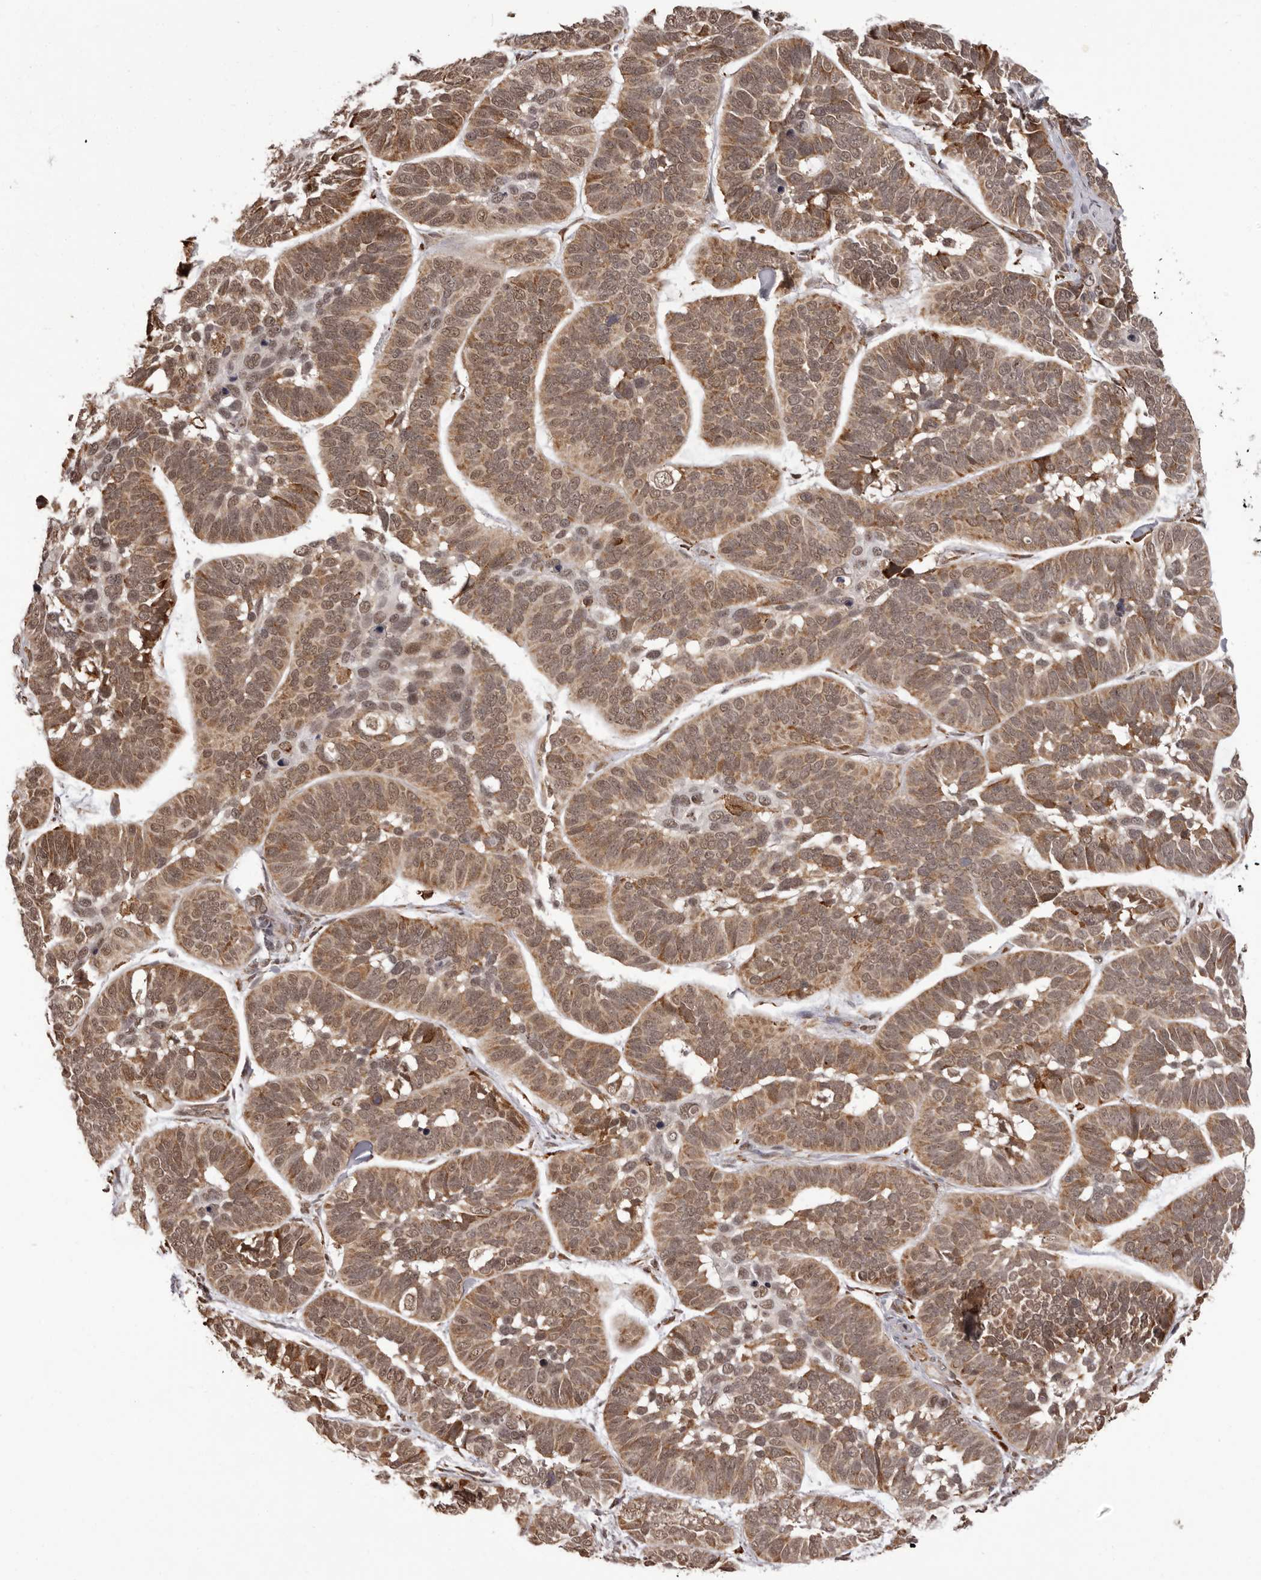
{"staining": {"intensity": "moderate", "quantity": ">75%", "location": "nuclear"}, "tissue": "skin cancer", "cell_type": "Tumor cells", "image_type": "cancer", "snomed": [{"axis": "morphology", "description": "Basal cell carcinoma"}, {"axis": "topography", "description": "Skin"}], "caption": "Immunohistochemistry image of skin cancer stained for a protein (brown), which displays medium levels of moderate nuclear staining in approximately >75% of tumor cells.", "gene": "IL32", "patient": {"sex": "male", "age": 62}}